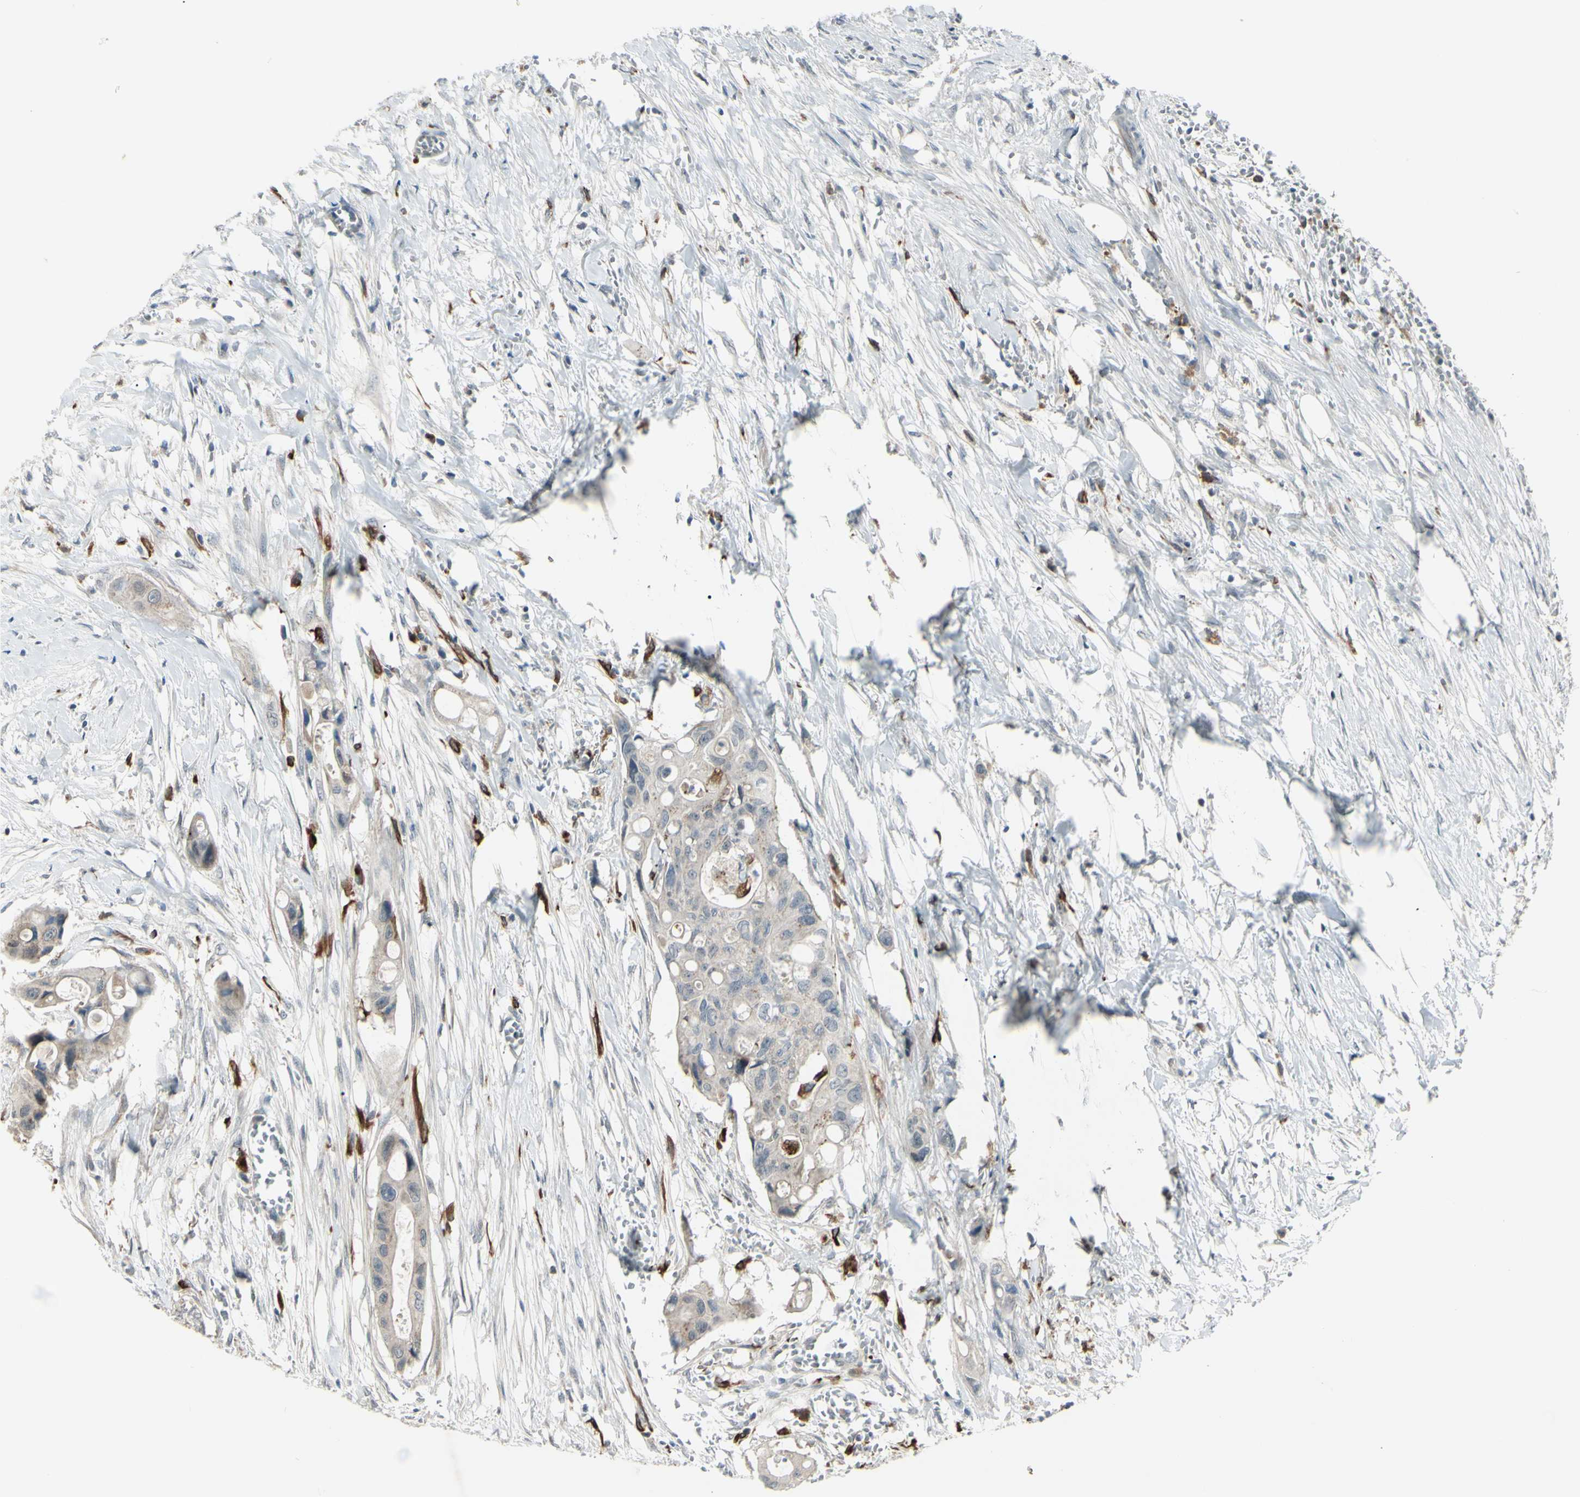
{"staining": {"intensity": "negative", "quantity": "none", "location": "none"}, "tissue": "colorectal cancer", "cell_type": "Tumor cells", "image_type": "cancer", "snomed": [{"axis": "morphology", "description": "Adenocarcinoma, NOS"}, {"axis": "topography", "description": "Colon"}], "caption": "An immunohistochemistry (IHC) histopathology image of colorectal cancer is shown. There is no staining in tumor cells of colorectal cancer.", "gene": "FGFR2", "patient": {"sex": "female", "age": 57}}